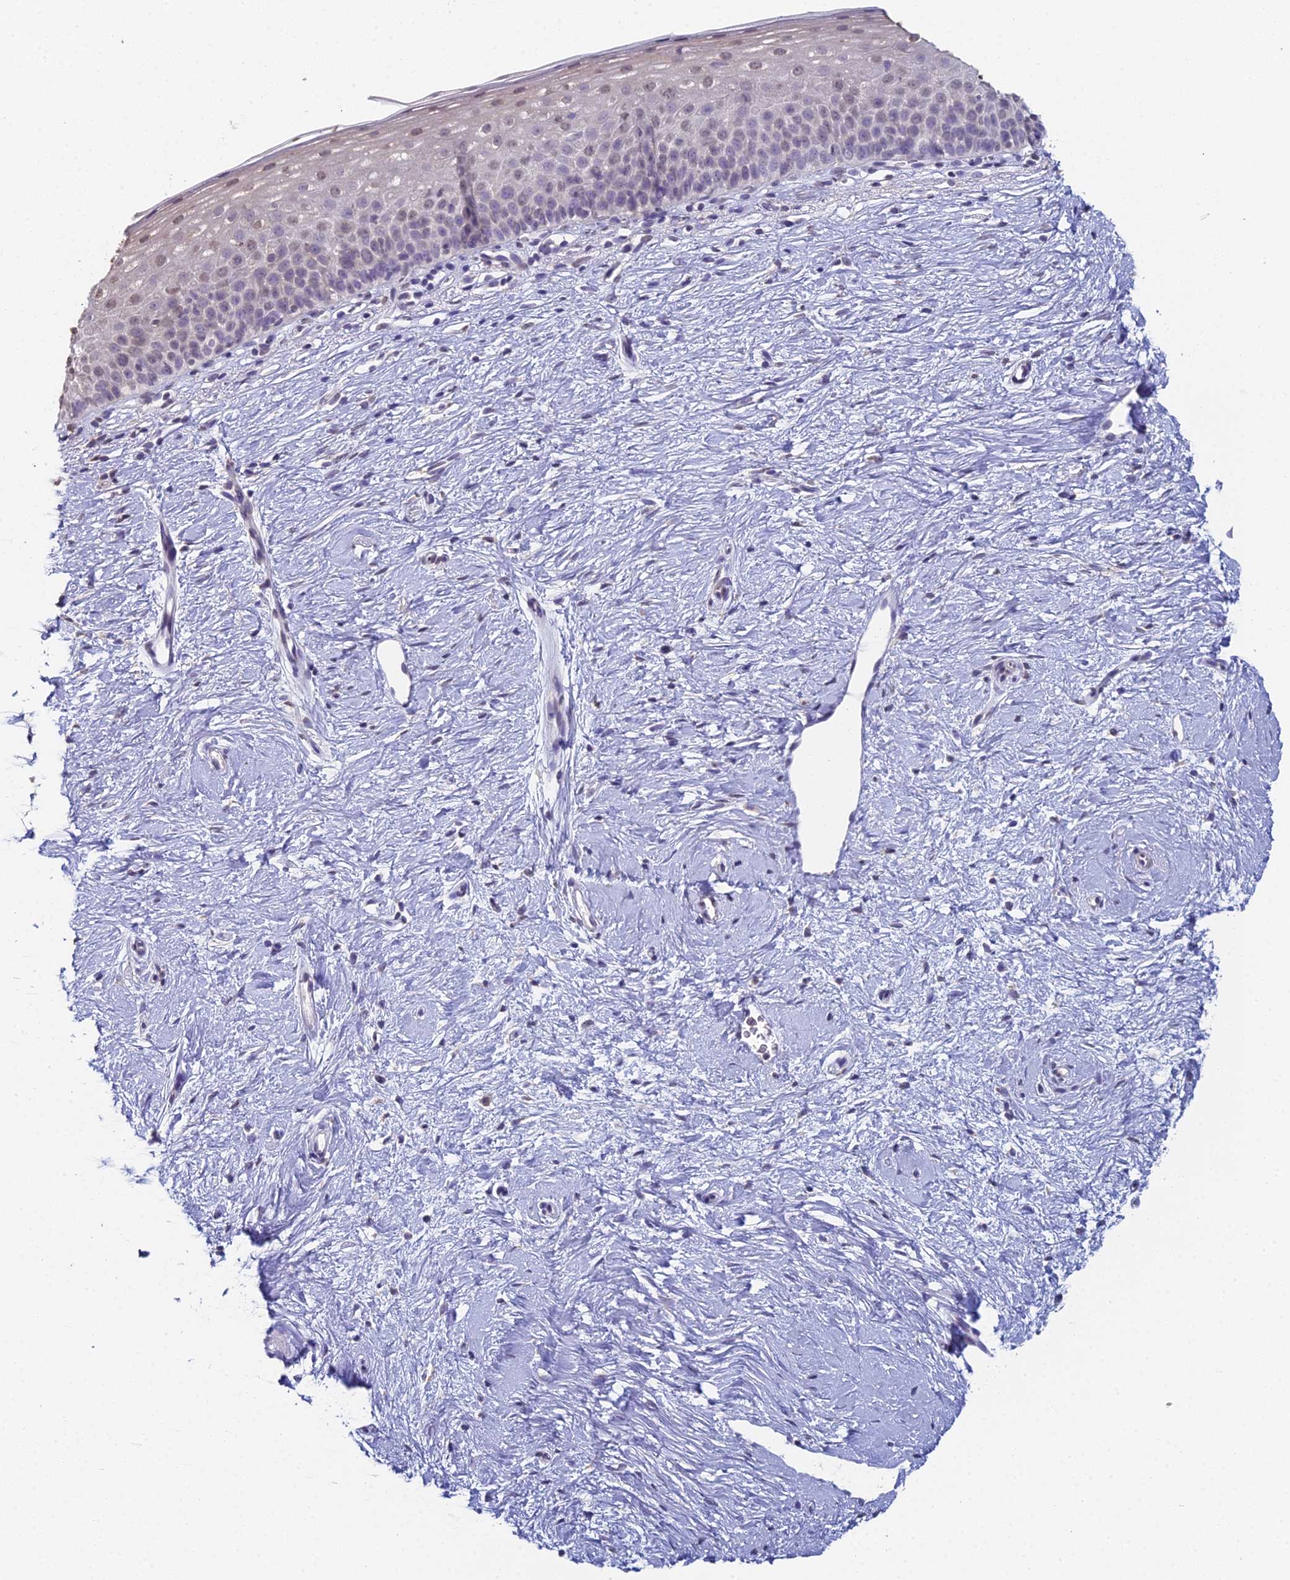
{"staining": {"intensity": "negative", "quantity": "none", "location": "none"}, "tissue": "cervix", "cell_type": "Glandular cells", "image_type": "normal", "snomed": [{"axis": "morphology", "description": "Normal tissue, NOS"}, {"axis": "topography", "description": "Cervix"}], "caption": "DAB immunohistochemical staining of unremarkable human cervix demonstrates no significant expression in glandular cells.", "gene": "PRR22", "patient": {"sex": "female", "age": 57}}